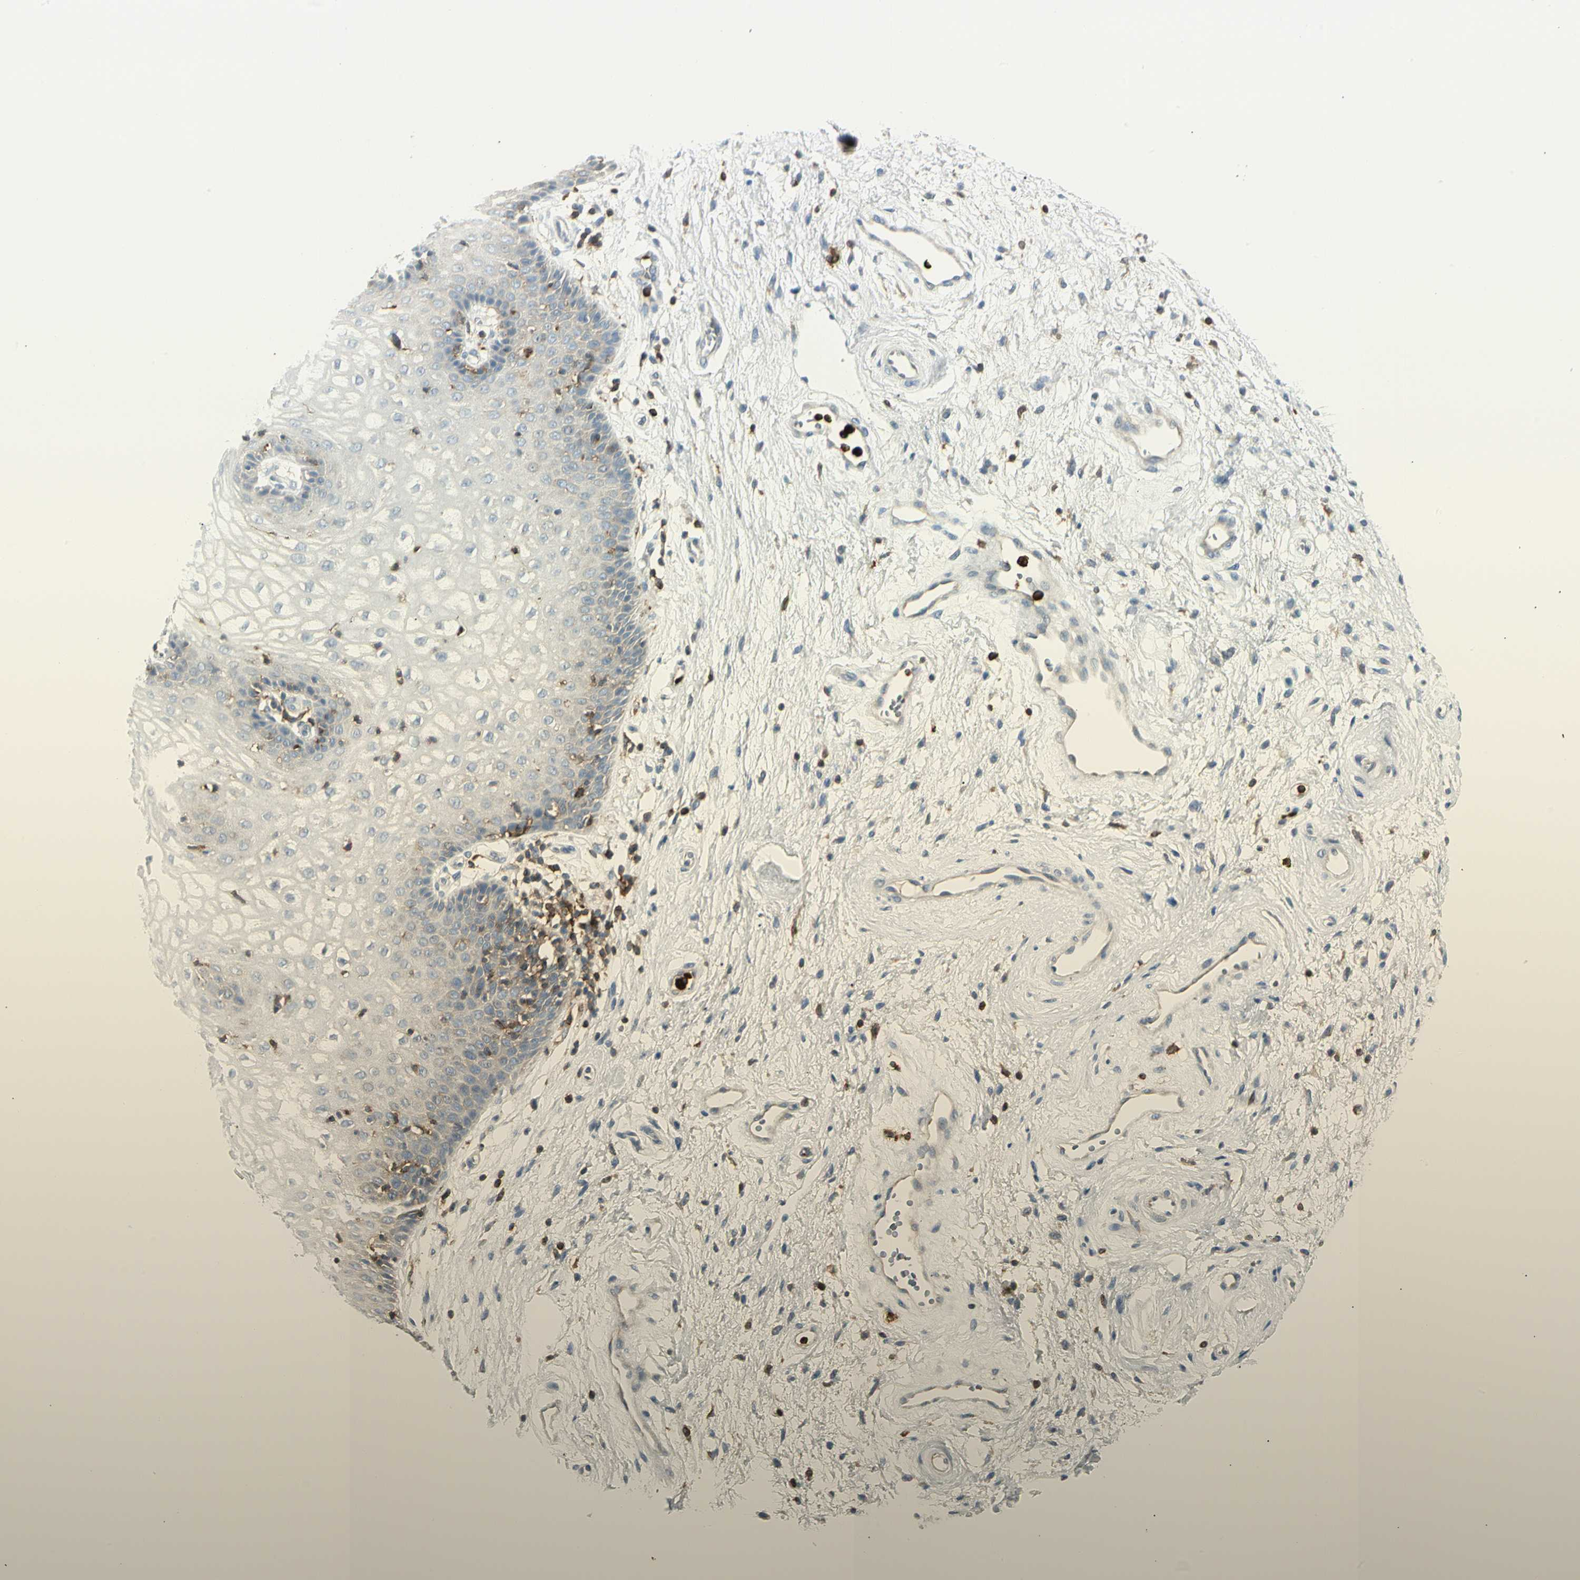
{"staining": {"intensity": "negative", "quantity": "none", "location": "none"}, "tissue": "vagina", "cell_type": "Squamous epithelial cells", "image_type": "normal", "snomed": [{"axis": "morphology", "description": "Normal tissue, NOS"}, {"axis": "topography", "description": "Vagina"}], "caption": "DAB (3,3'-diaminobenzidine) immunohistochemical staining of normal human vagina demonstrates no significant positivity in squamous epithelial cells.", "gene": "ITGB2", "patient": {"sex": "female", "age": 34}}